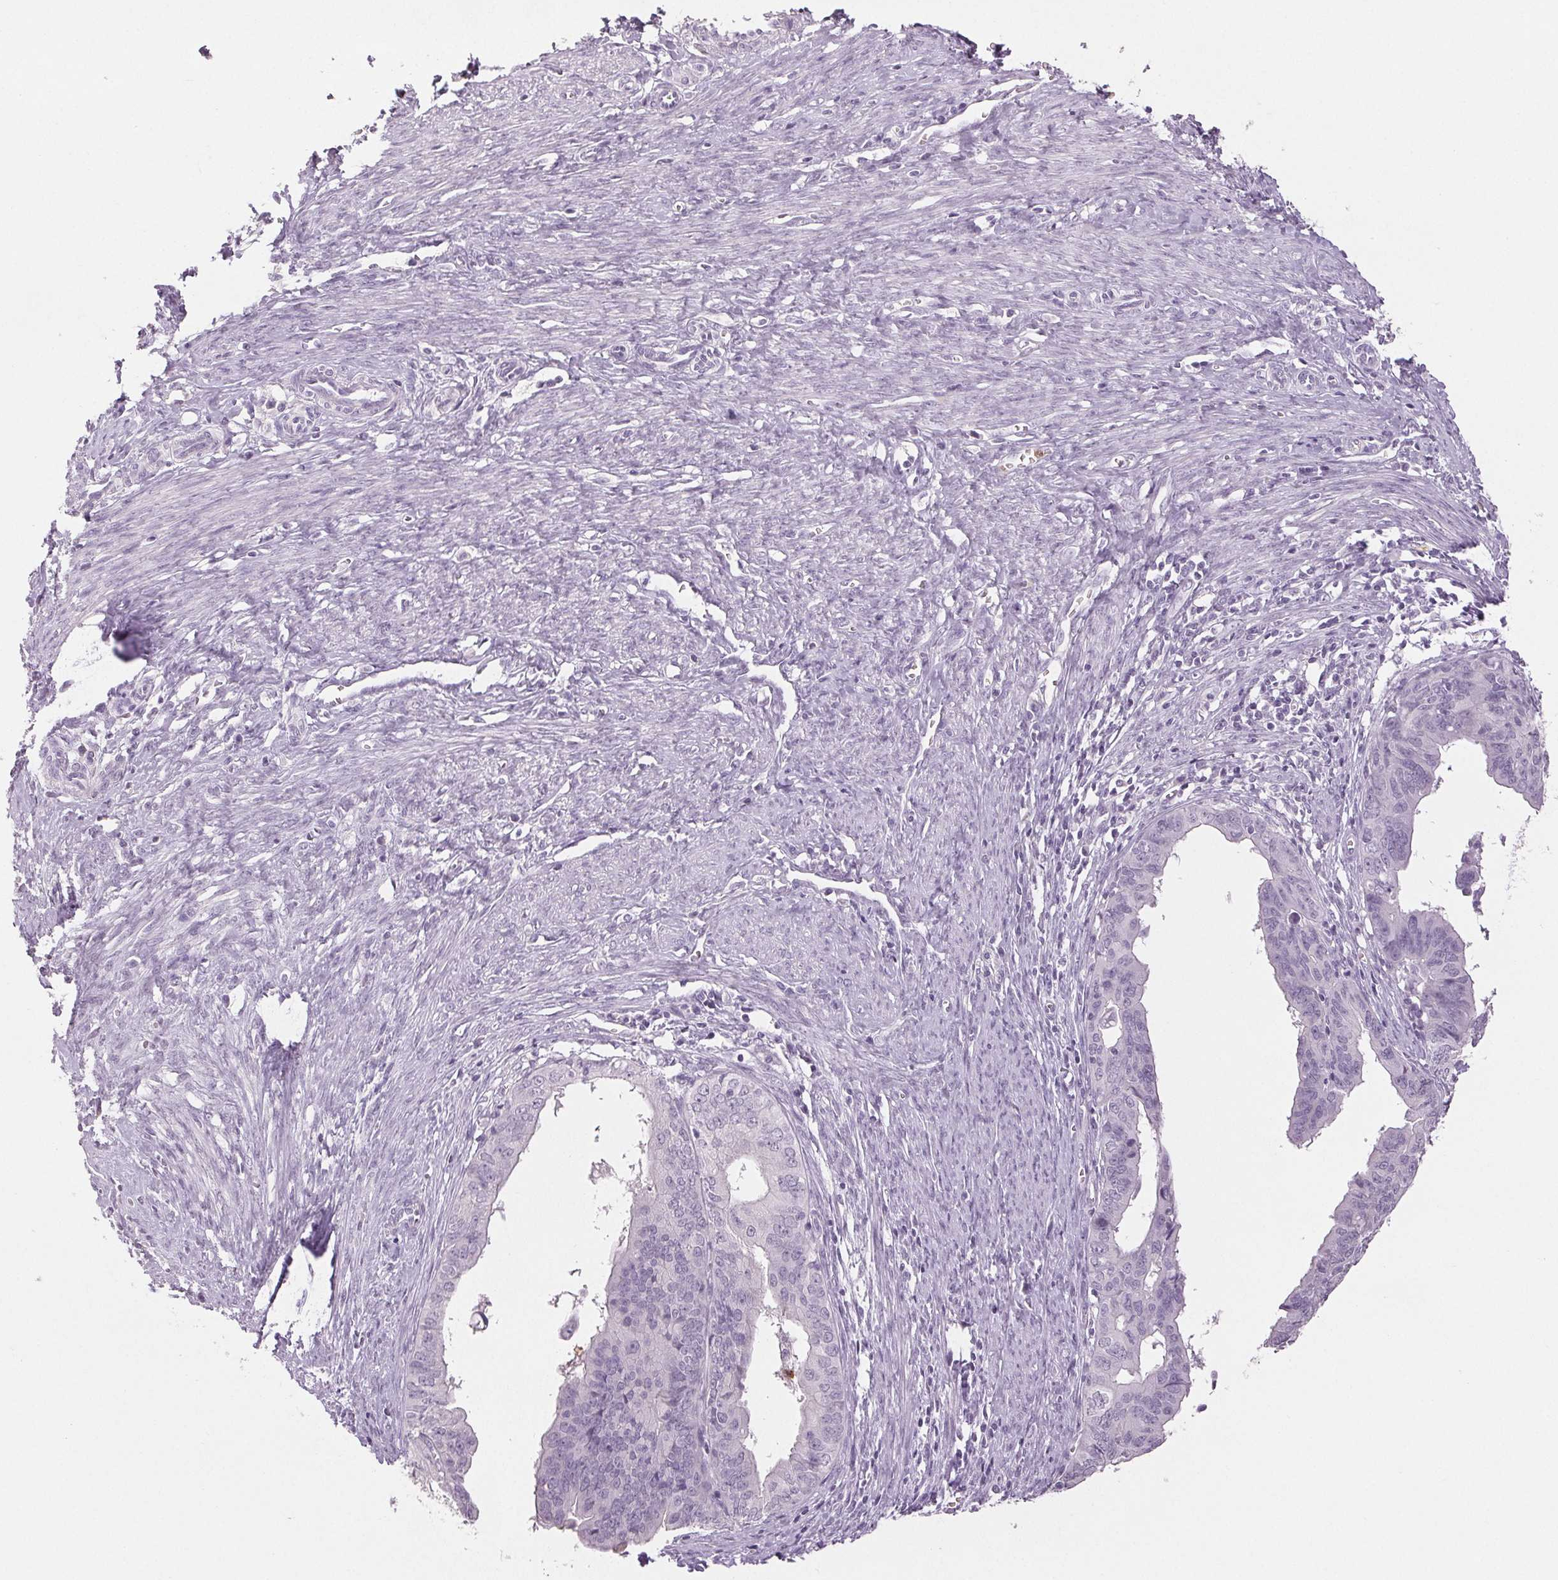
{"staining": {"intensity": "negative", "quantity": "none", "location": "none"}, "tissue": "endometrial cancer", "cell_type": "Tumor cells", "image_type": "cancer", "snomed": [{"axis": "morphology", "description": "Adenocarcinoma, NOS"}, {"axis": "topography", "description": "Endometrium"}], "caption": "Photomicrograph shows no significant protein expression in tumor cells of endometrial cancer.", "gene": "LTF", "patient": {"sex": "female", "age": 65}}